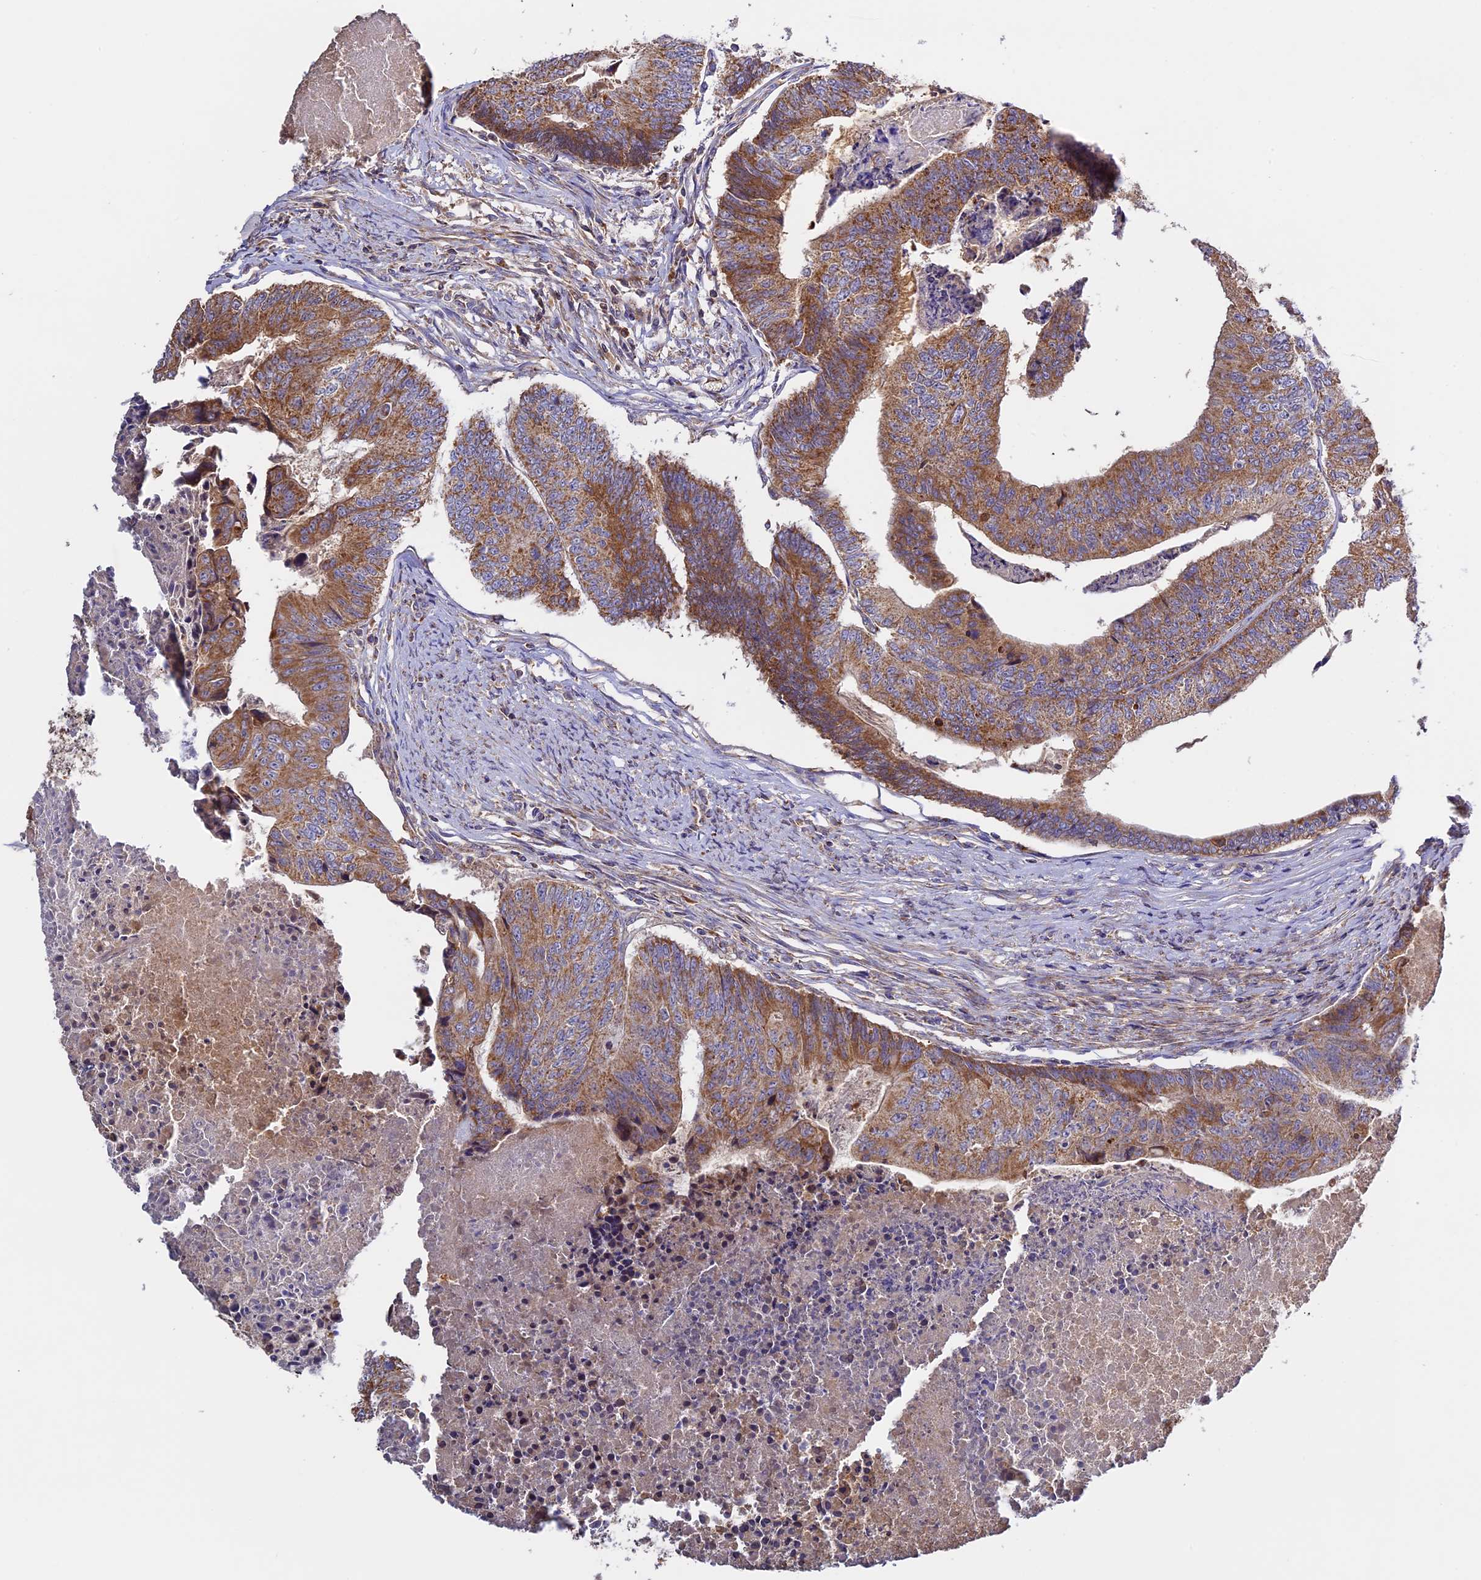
{"staining": {"intensity": "moderate", "quantity": ">75%", "location": "cytoplasmic/membranous"}, "tissue": "colorectal cancer", "cell_type": "Tumor cells", "image_type": "cancer", "snomed": [{"axis": "morphology", "description": "Adenocarcinoma, NOS"}, {"axis": "topography", "description": "Colon"}], "caption": "Moderate cytoplasmic/membranous protein positivity is identified in approximately >75% of tumor cells in adenocarcinoma (colorectal). (DAB (3,3'-diaminobenzidine) IHC with brightfield microscopy, high magnification).", "gene": "OCEL1", "patient": {"sex": "female", "age": 67}}